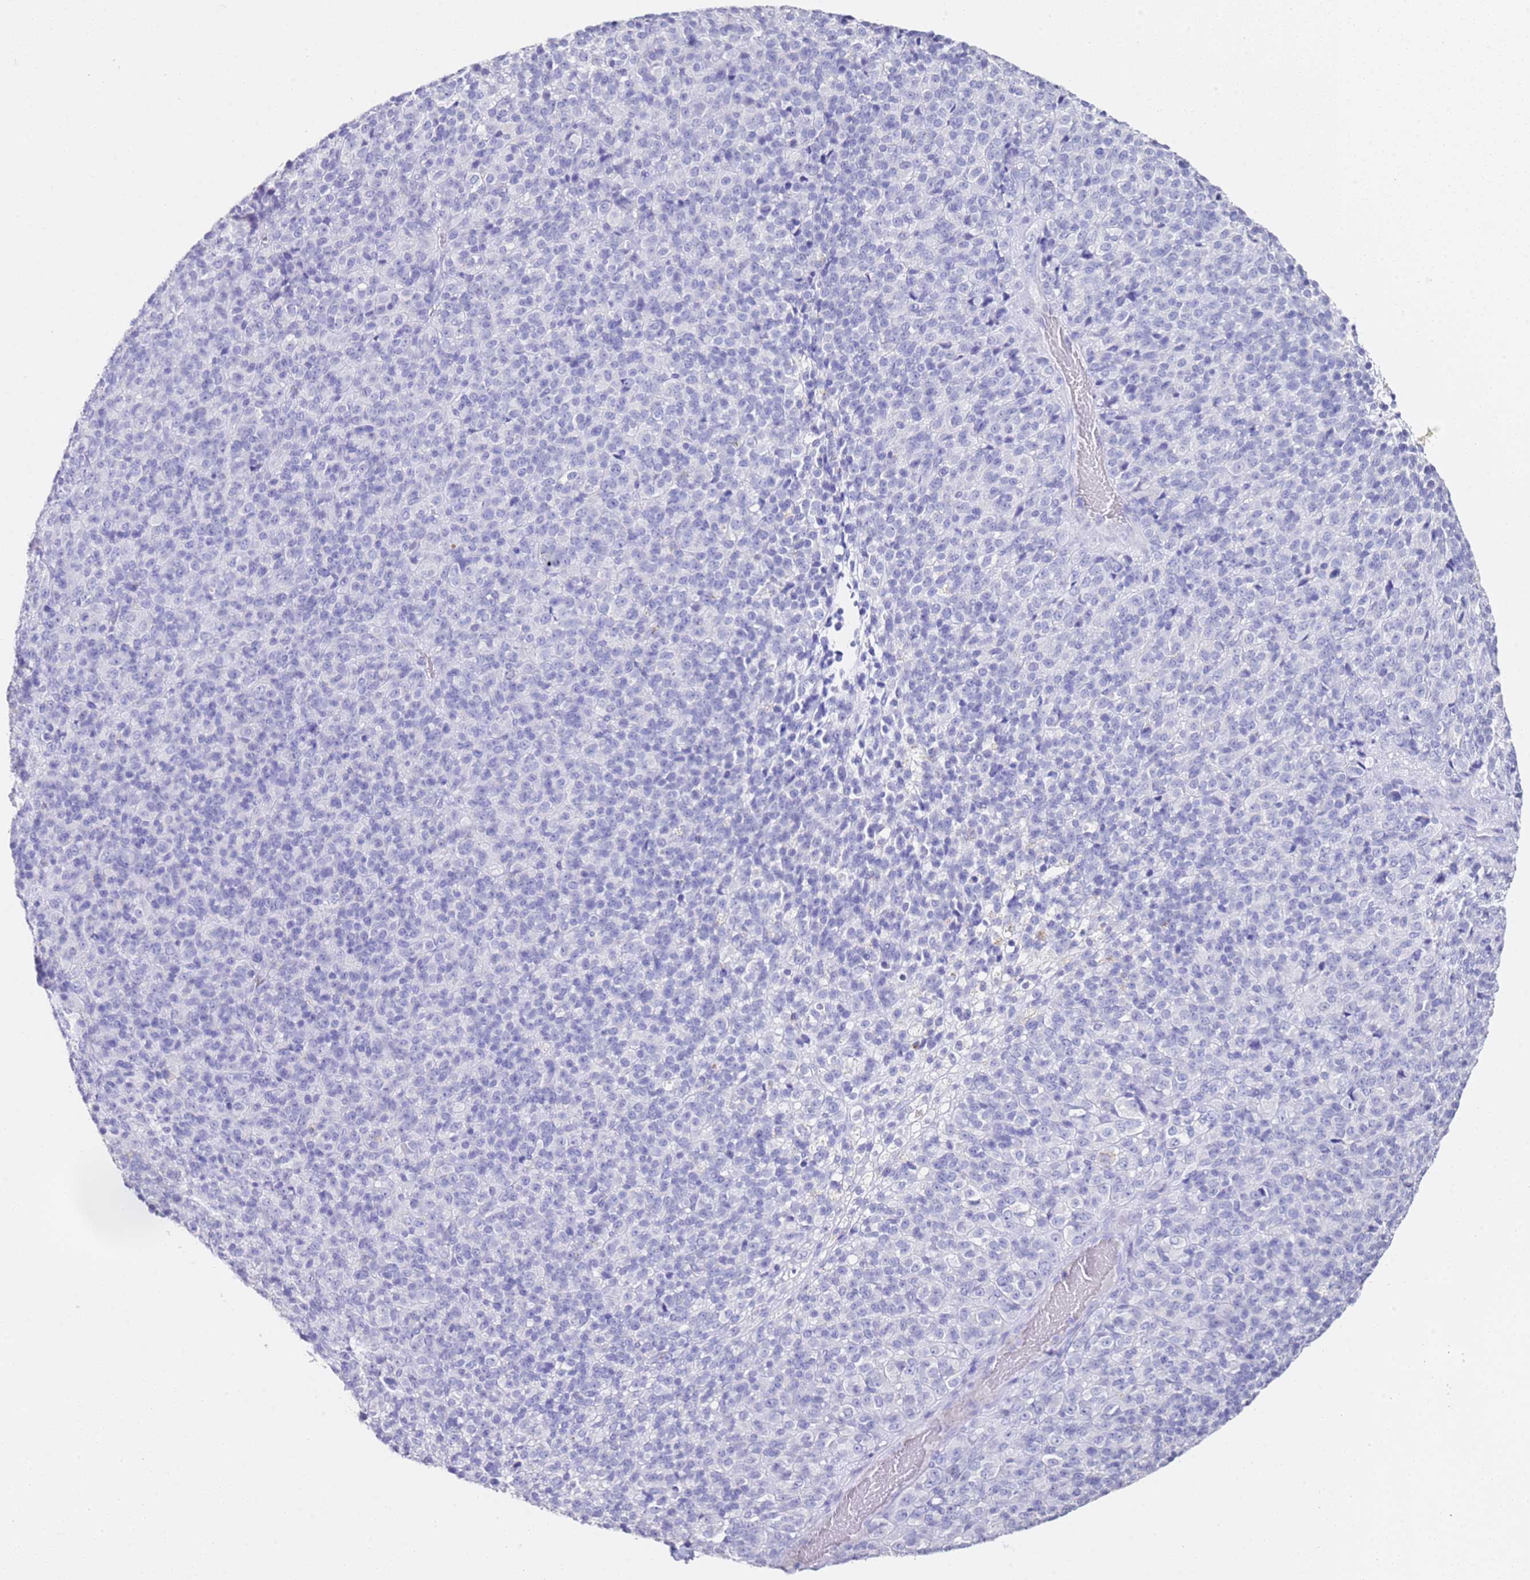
{"staining": {"intensity": "negative", "quantity": "none", "location": "none"}, "tissue": "melanoma", "cell_type": "Tumor cells", "image_type": "cancer", "snomed": [{"axis": "morphology", "description": "Malignant melanoma, Metastatic site"}, {"axis": "topography", "description": "Brain"}], "caption": "Melanoma stained for a protein using immunohistochemistry (IHC) demonstrates no staining tumor cells.", "gene": "PTBP2", "patient": {"sex": "female", "age": 56}}